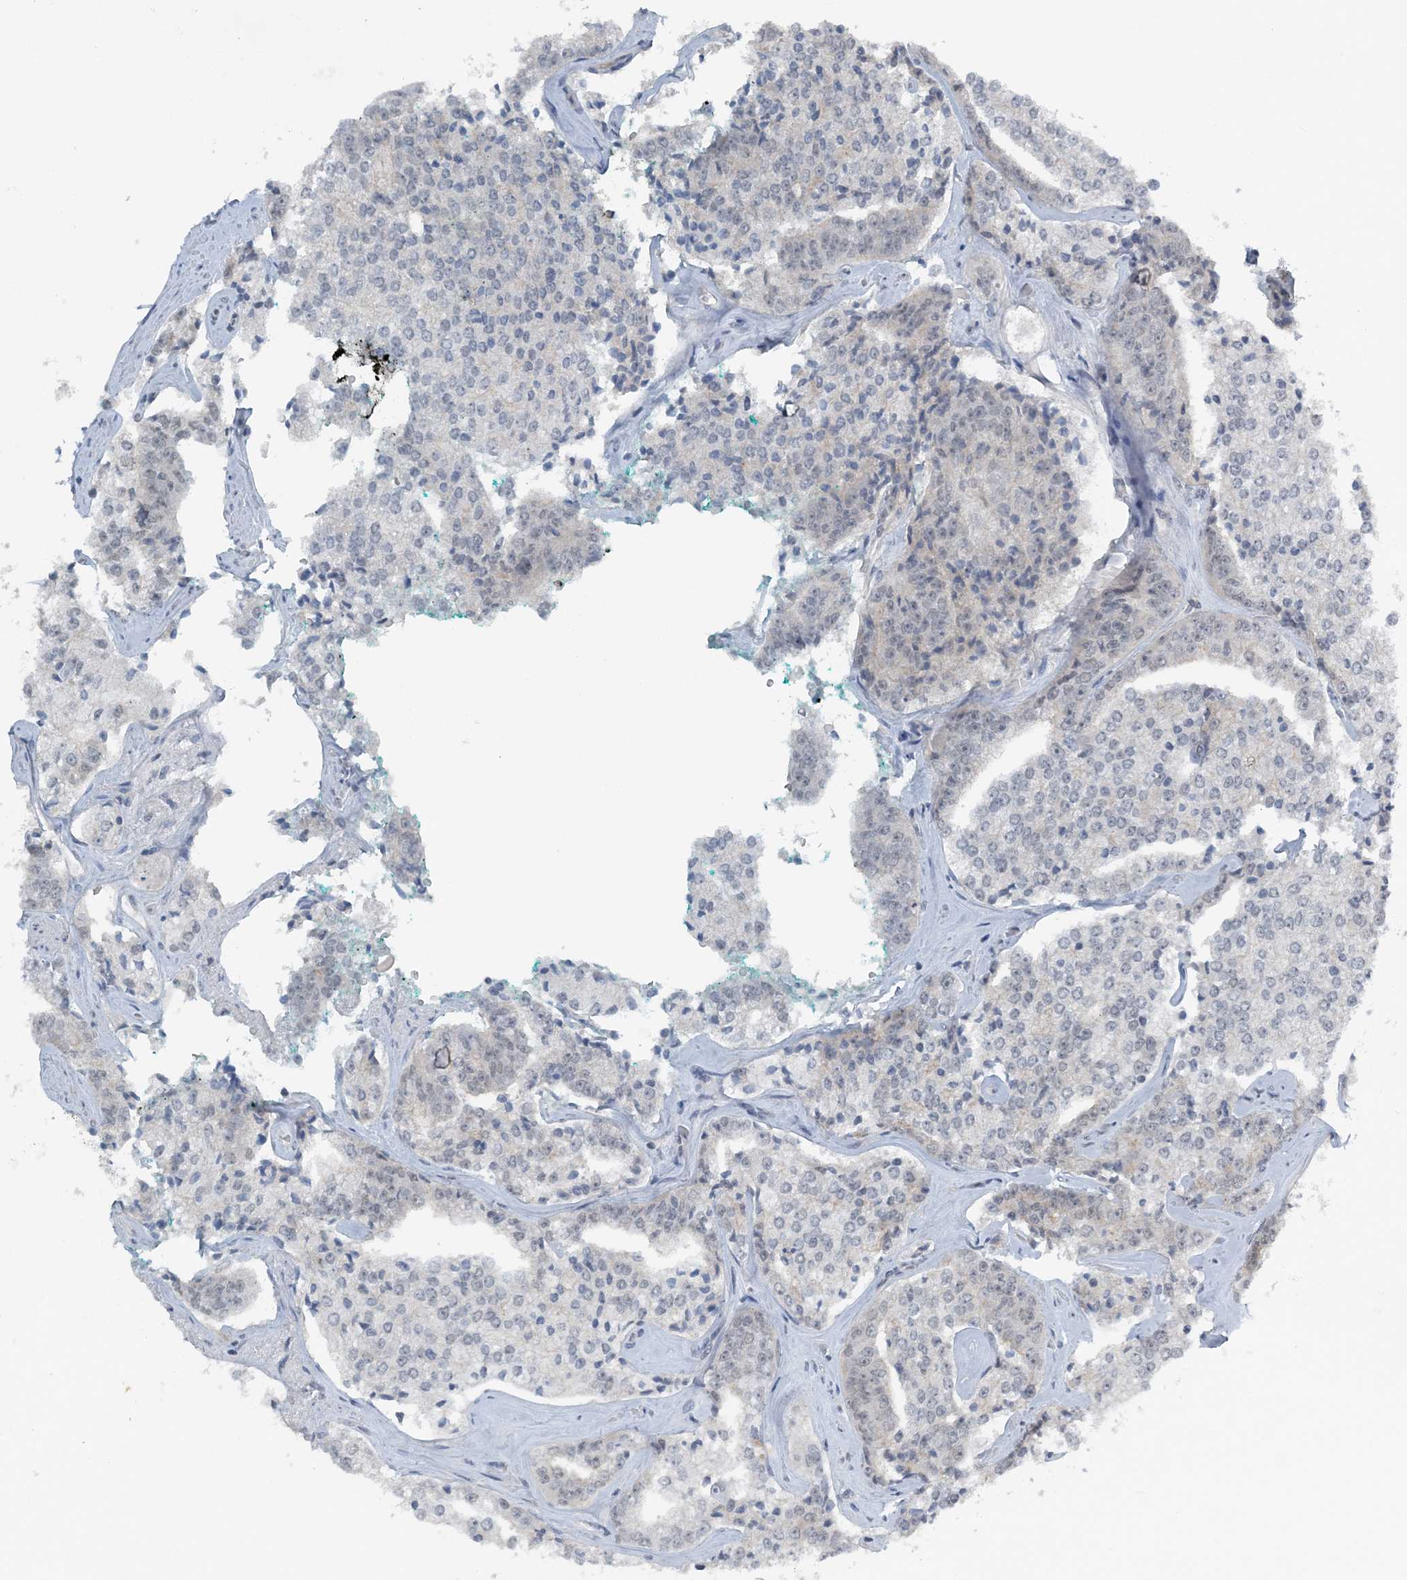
{"staining": {"intensity": "negative", "quantity": "none", "location": "none"}, "tissue": "prostate cancer", "cell_type": "Tumor cells", "image_type": "cancer", "snomed": [{"axis": "morphology", "description": "Adenocarcinoma, High grade"}, {"axis": "topography", "description": "Prostate"}], "caption": "Photomicrograph shows no protein positivity in tumor cells of adenocarcinoma (high-grade) (prostate) tissue.", "gene": "ATP11A", "patient": {"sex": "male", "age": 71}}